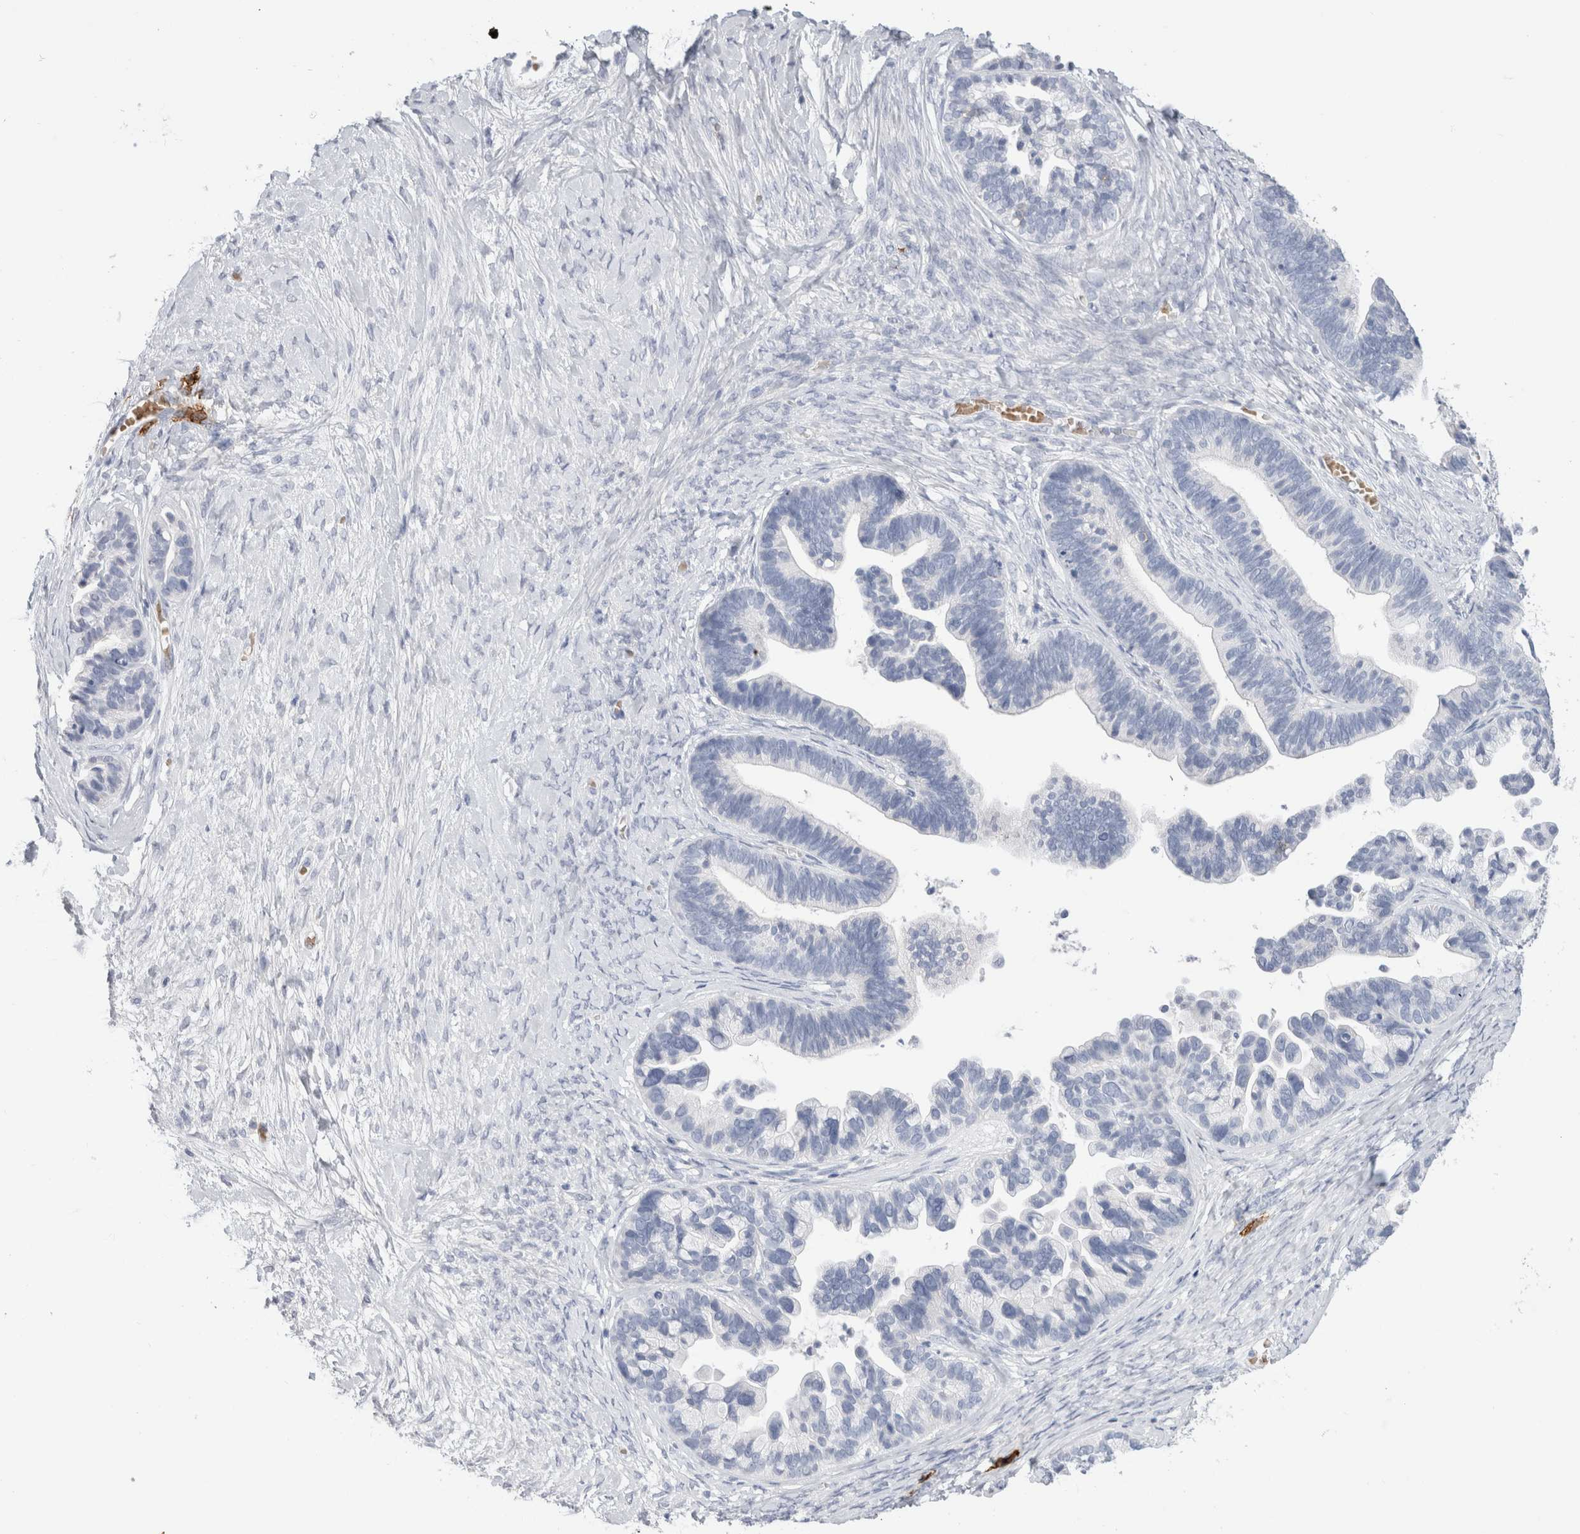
{"staining": {"intensity": "negative", "quantity": "none", "location": "none"}, "tissue": "ovarian cancer", "cell_type": "Tumor cells", "image_type": "cancer", "snomed": [{"axis": "morphology", "description": "Cystadenocarcinoma, serous, NOS"}, {"axis": "topography", "description": "Ovary"}], "caption": "Ovarian cancer (serous cystadenocarcinoma) stained for a protein using immunohistochemistry (IHC) reveals no positivity tumor cells.", "gene": "CD38", "patient": {"sex": "female", "age": 56}}